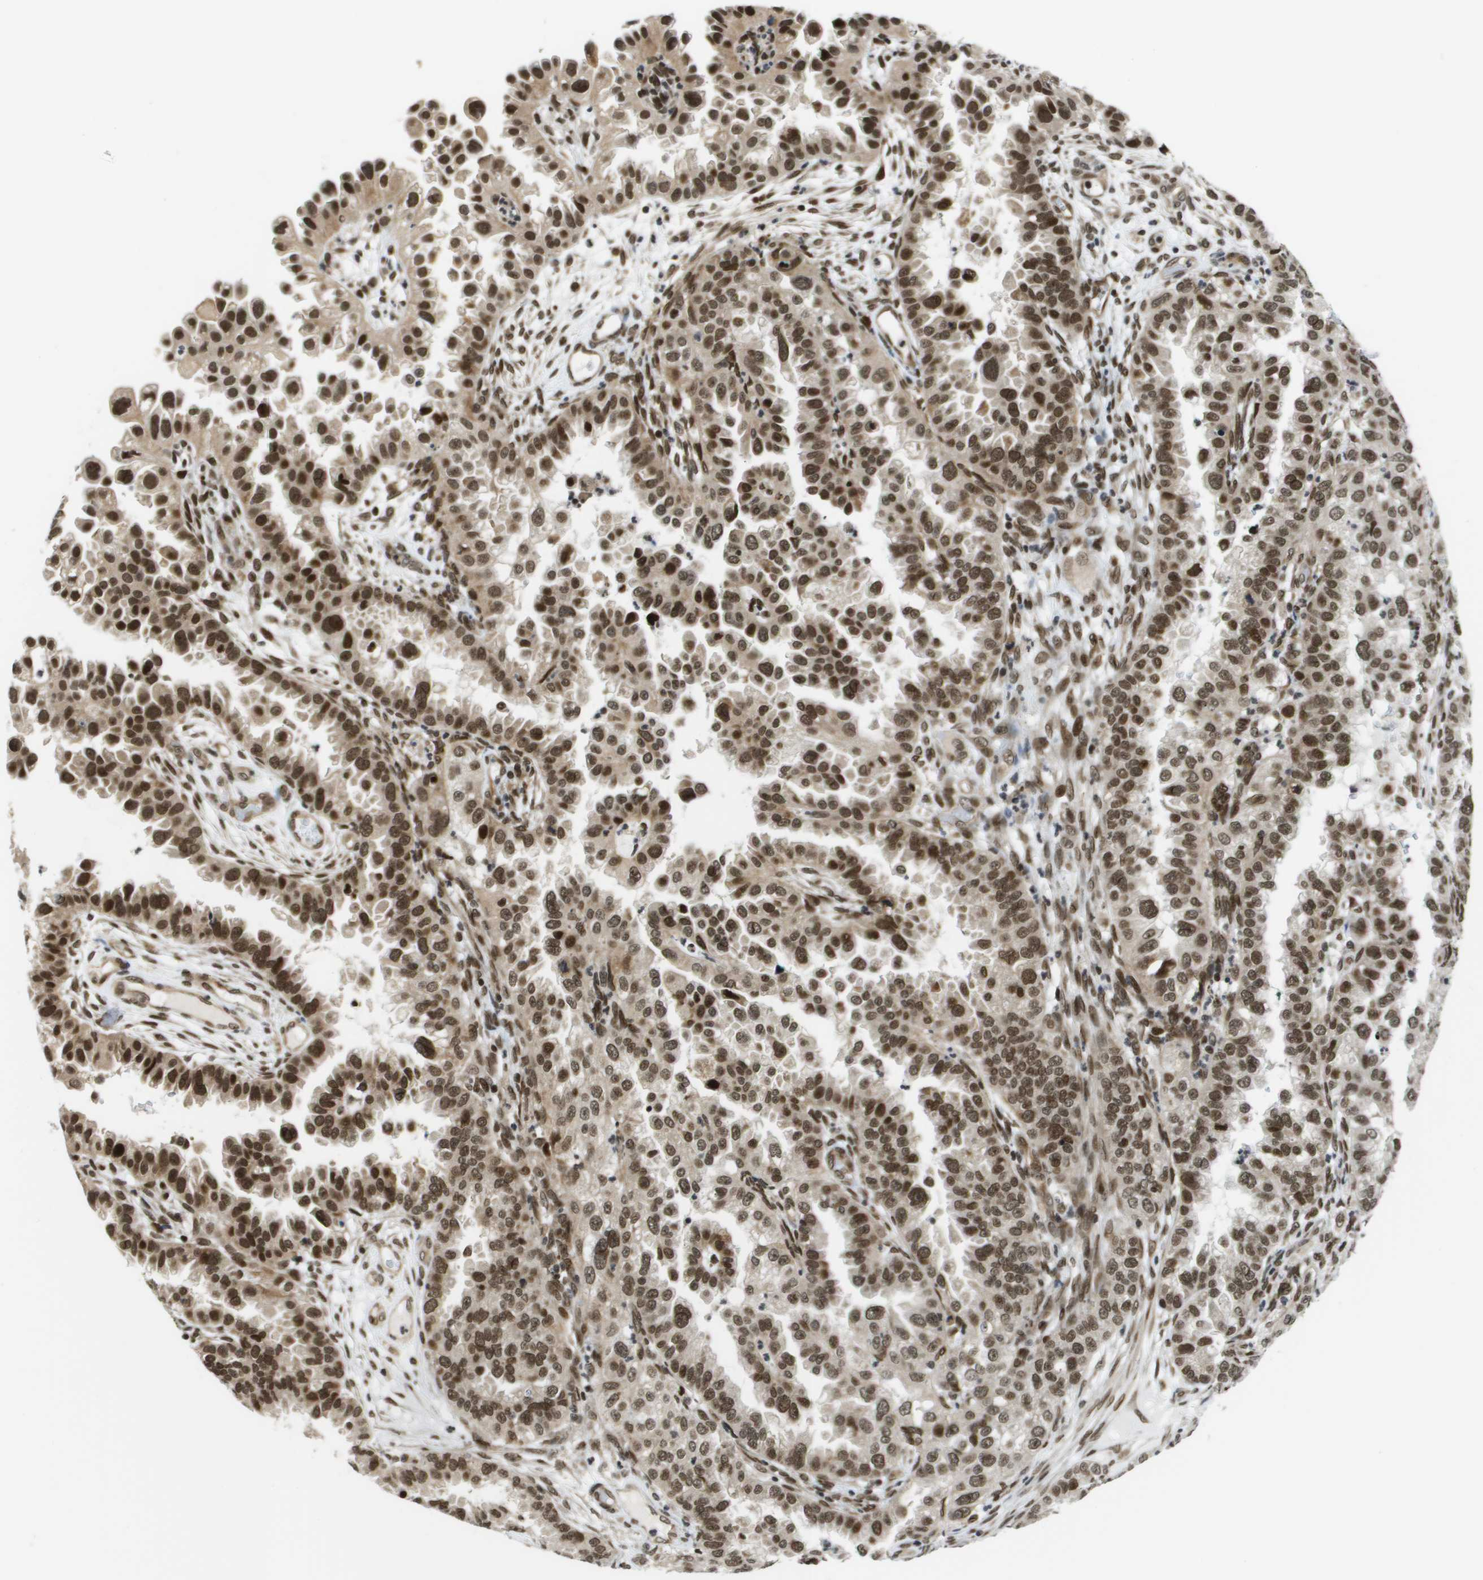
{"staining": {"intensity": "strong", "quantity": ">75%", "location": "nuclear"}, "tissue": "endometrial cancer", "cell_type": "Tumor cells", "image_type": "cancer", "snomed": [{"axis": "morphology", "description": "Adenocarcinoma, NOS"}, {"axis": "topography", "description": "Endometrium"}], "caption": "Adenocarcinoma (endometrial) stained with a brown dye shows strong nuclear positive expression in approximately >75% of tumor cells.", "gene": "RECQL4", "patient": {"sex": "female", "age": 85}}